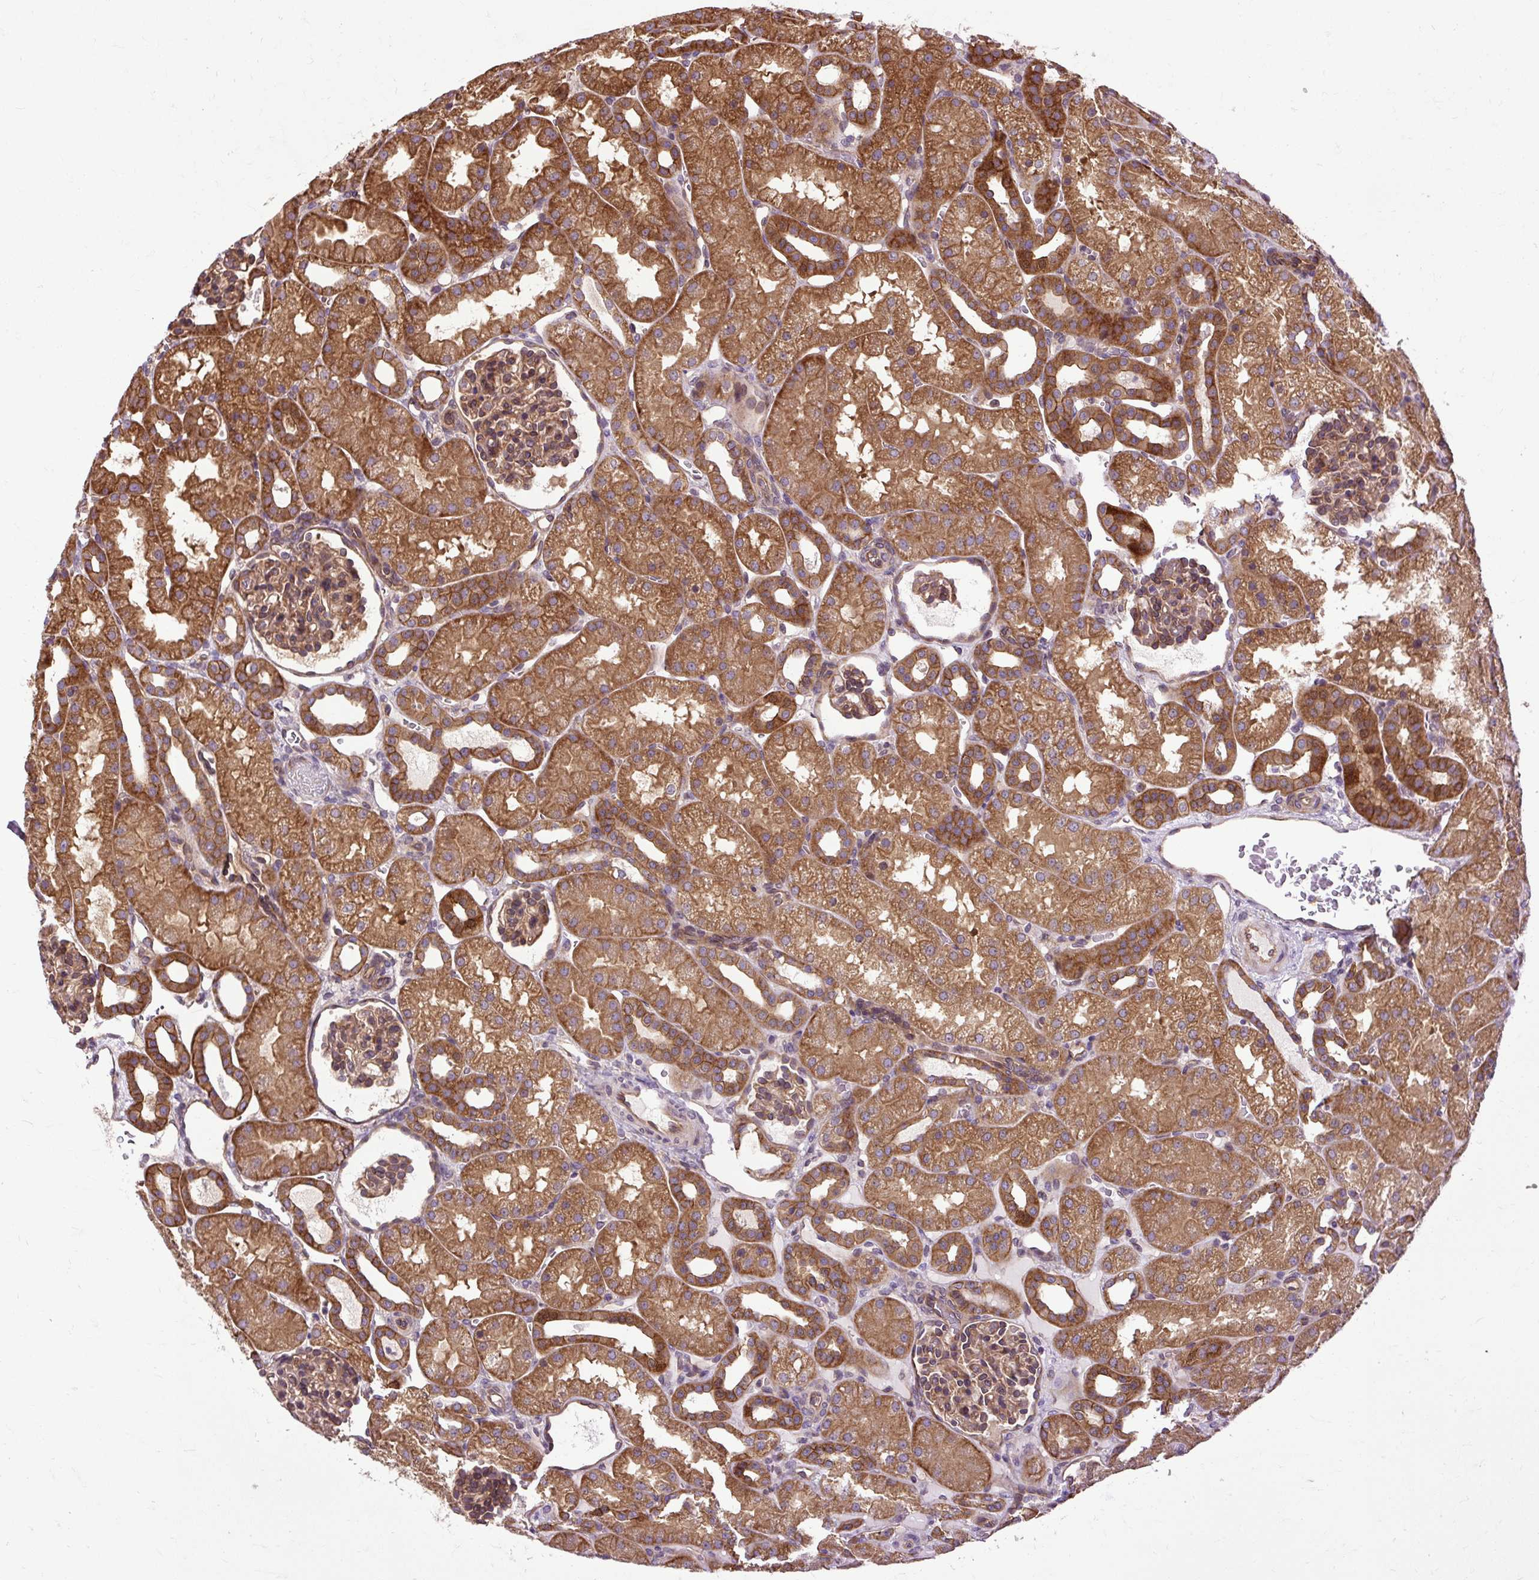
{"staining": {"intensity": "moderate", "quantity": ">75%", "location": "cytoplasmic/membranous"}, "tissue": "kidney", "cell_type": "Cells in glomeruli", "image_type": "normal", "snomed": [{"axis": "morphology", "description": "Normal tissue, NOS"}, {"axis": "topography", "description": "Kidney"}], "caption": "High-power microscopy captured an immunohistochemistry micrograph of benign kidney, revealing moderate cytoplasmic/membranous positivity in about >75% of cells in glomeruli.", "gene": "CCDC93", "patient": {"sex": "male", "age": 2}}